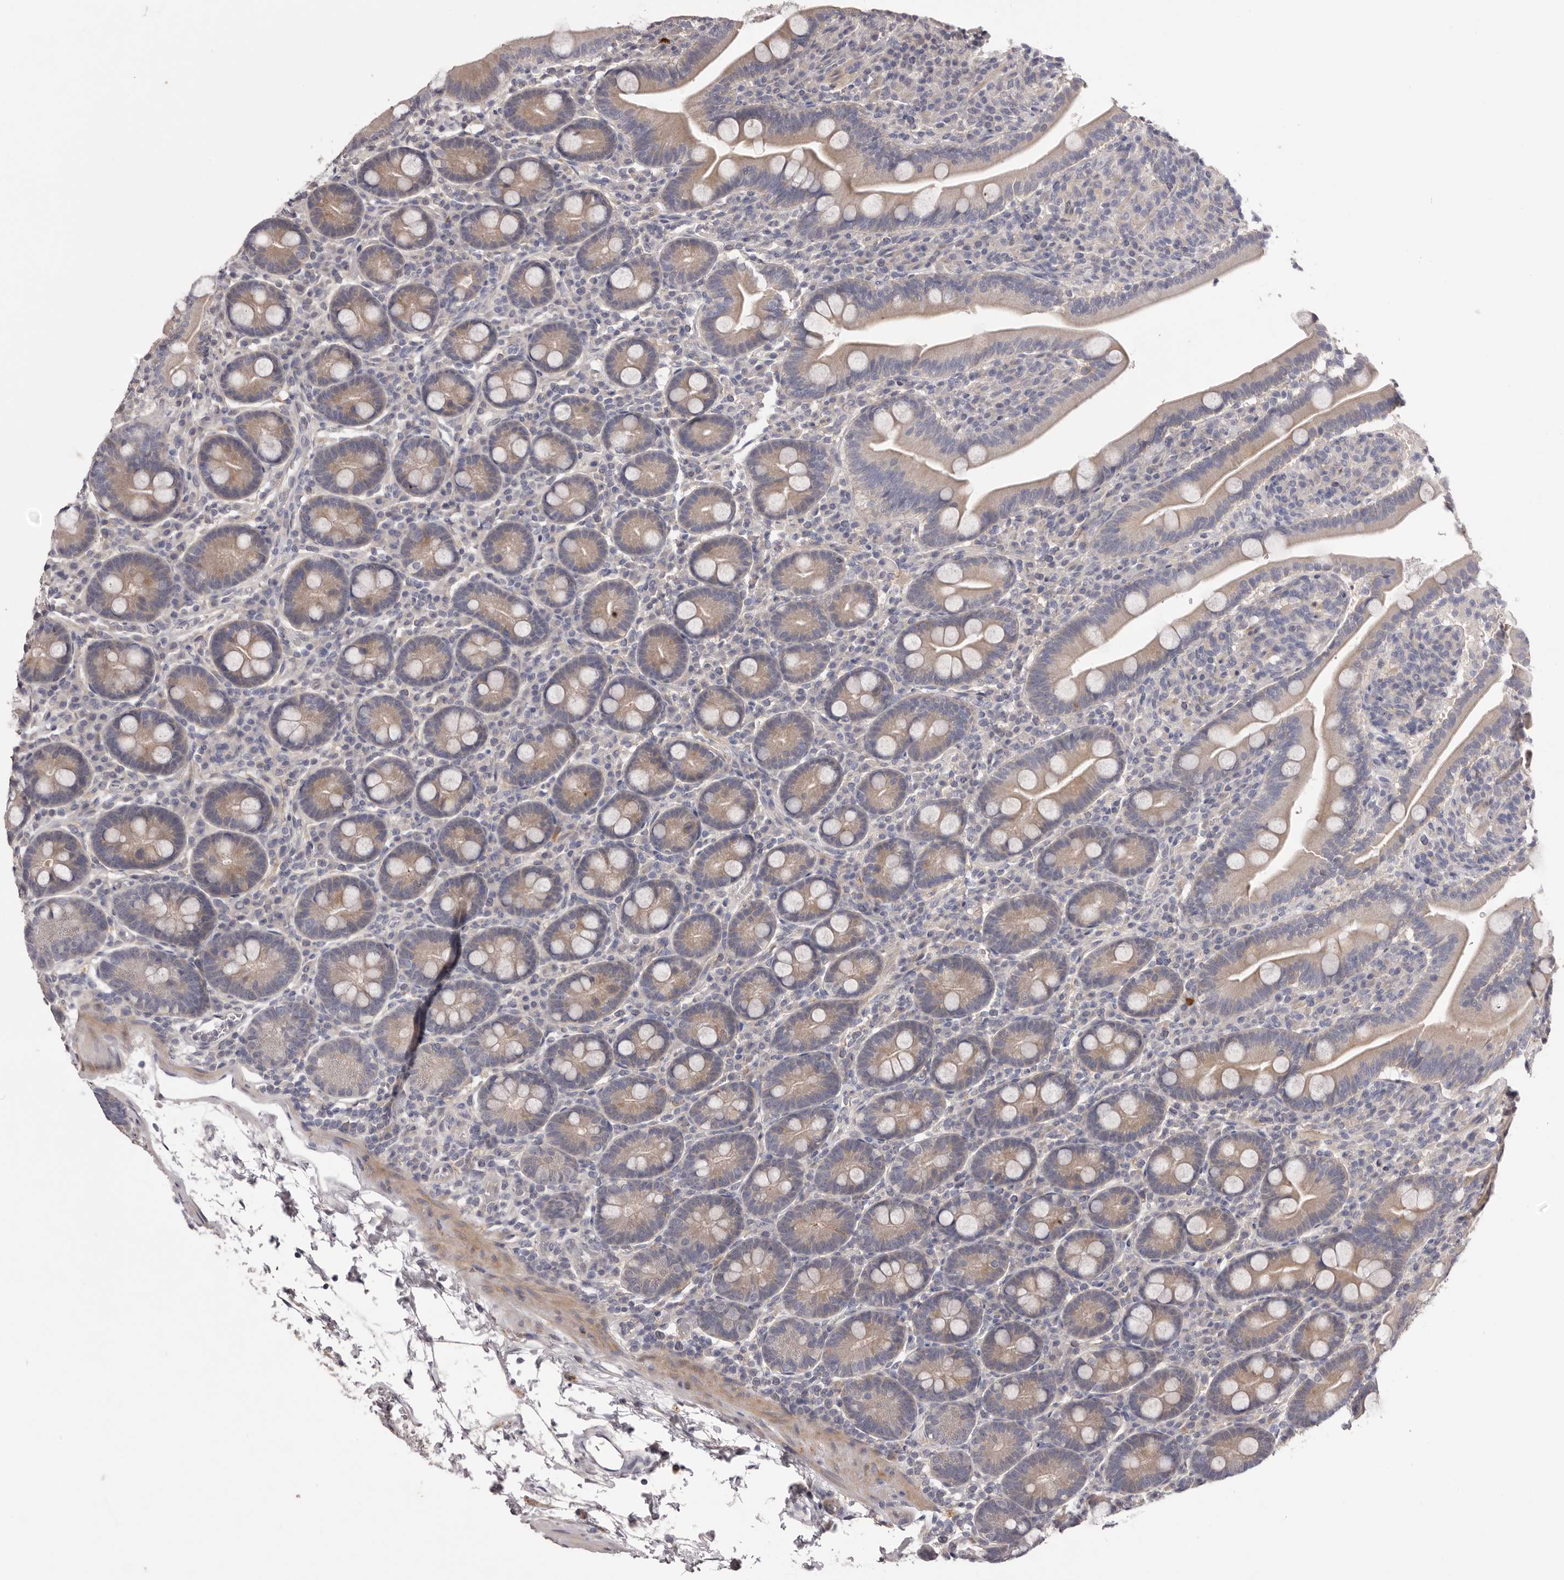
{"staining": {"intensity": "weak", "quantity": "25%-75%", "location": "cytoplasmic/membranous"}, "tissue": "duodenum", "cell_type": "Glandular cells", "image_type": "normal", "snomed": [{"axis": "morphology", "description": "Normal tissue, NOS"}, {"axis": "topography", "description": "Duodenum"}], "caption": "IHC of normal human duodenum reveals low levels of weak cytoplasmic/membranous expression in approximately 25%-75% of glandular cells. The protein of interest is shown in brown color, while the nuclei are stained blue.", "gene": "PNRC1", "patient": {"sex": "male", "age": 35}}